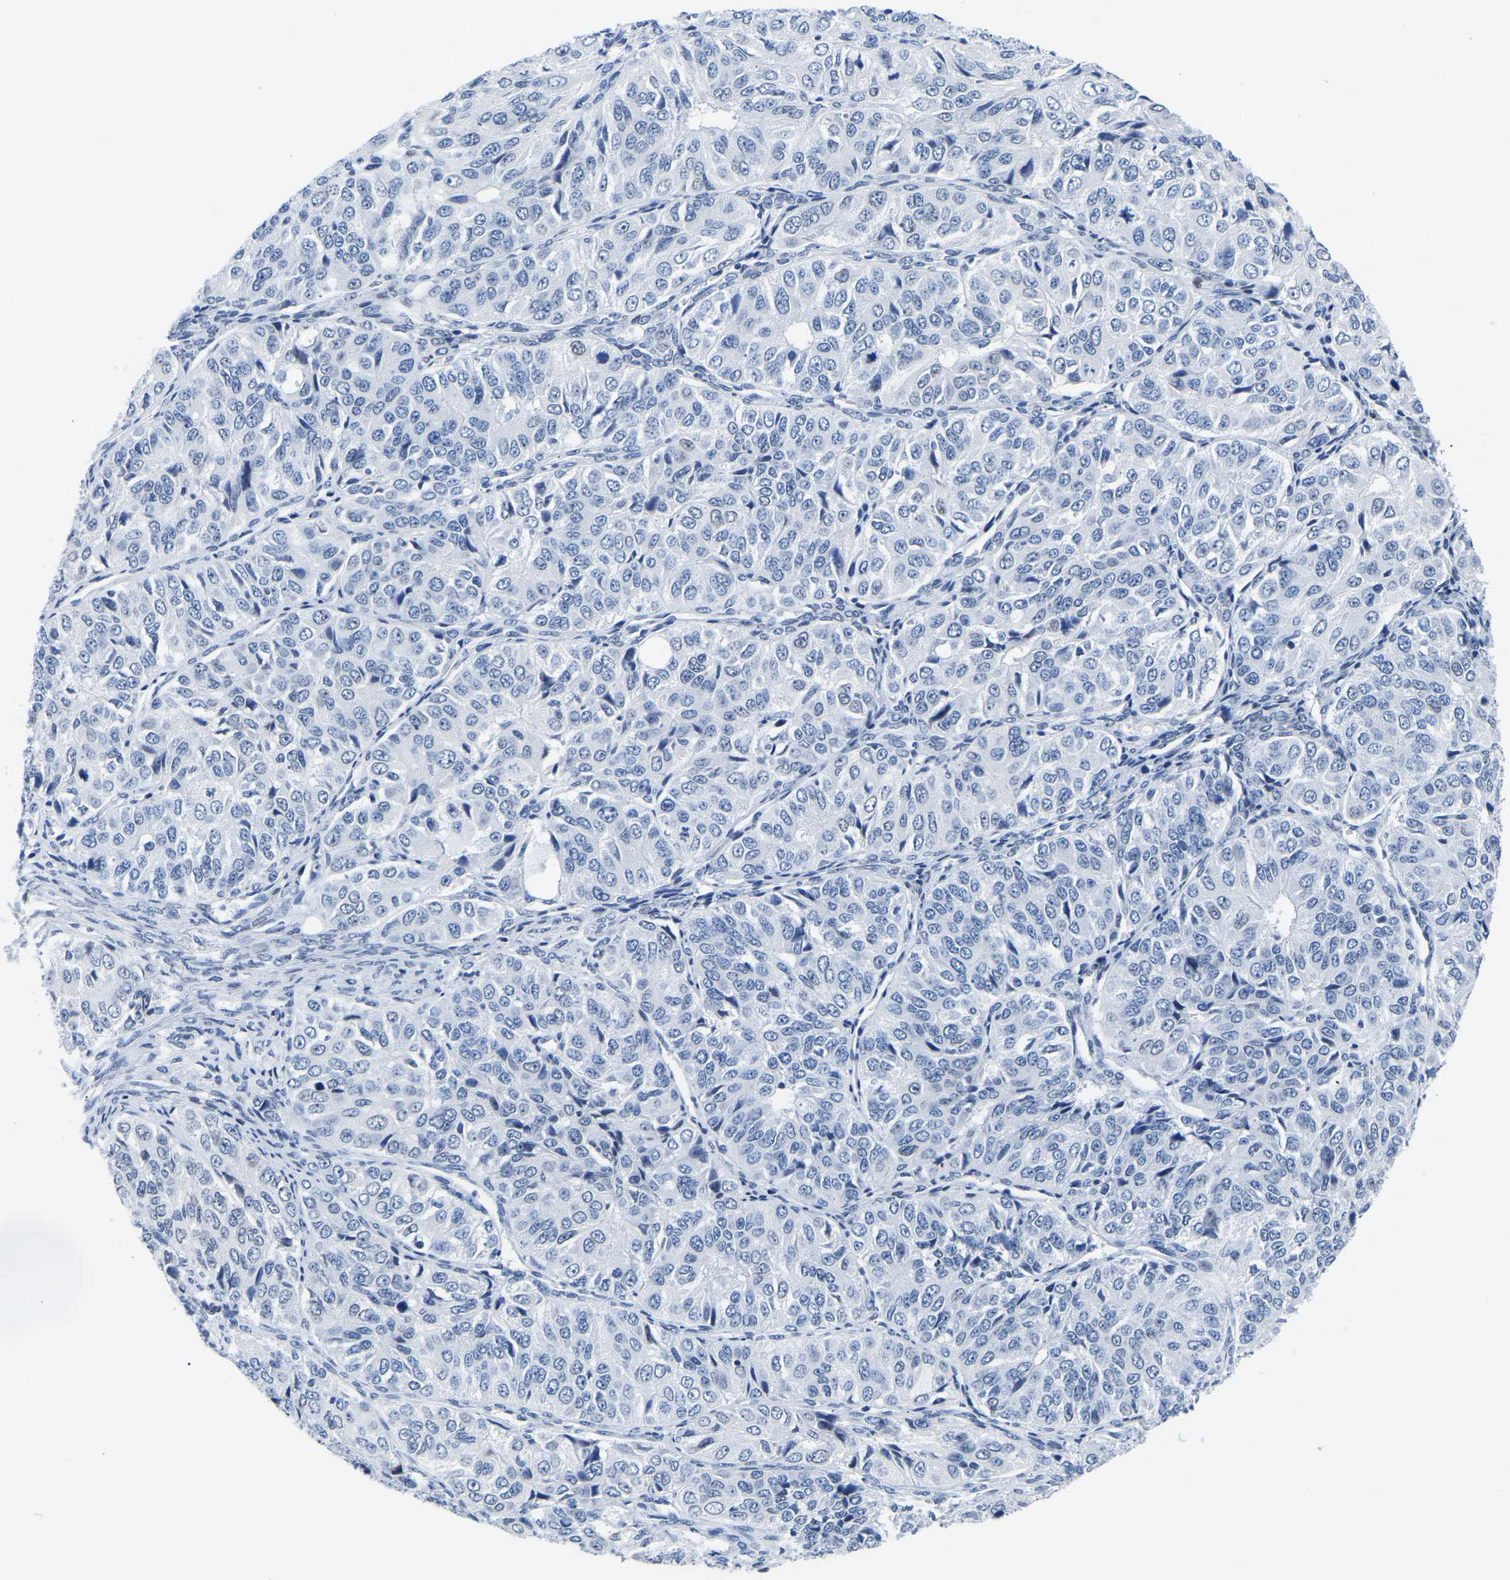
{"staining": {"intensity": "negative", "quantity": "none", "location": "none"}, "tissue": "ovarian cancer", "cell_type": "Tumor cells", "image_type": "cancer", "snomed": [{"axis": "morphology", "description": "Carcinoma, endometroid"}, {"axis": "topography", "description": "Ovary"}], "caption": "DAB immunohistochemical staining of human ovarian endometroid carcinoma reveals no significant staining in tumor cells. Nuclei are stained in blue.", "gene": "UPK3A", "patient": {"sex": "female", "age": 51}}